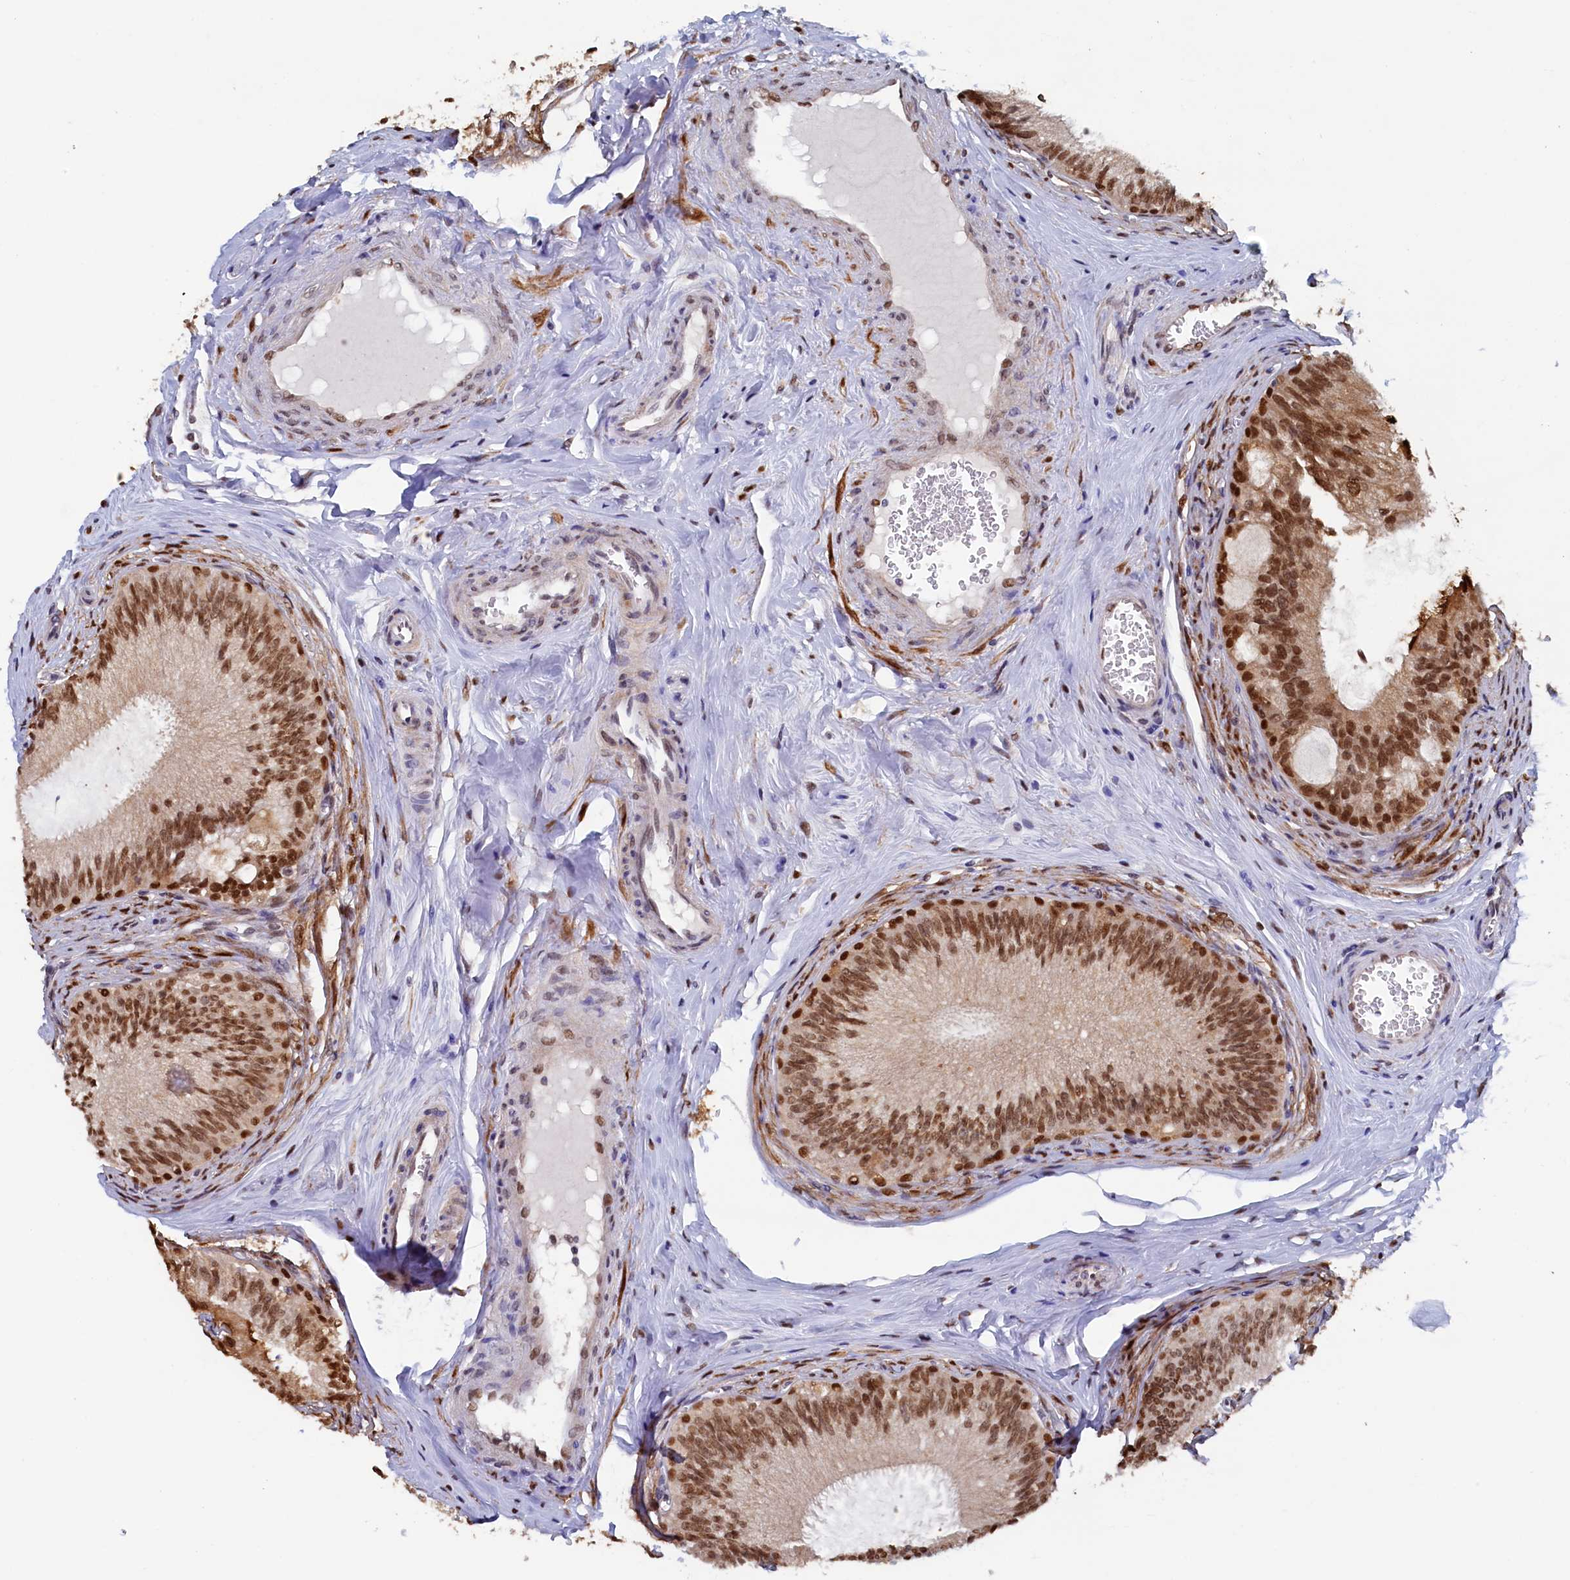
{"staining": {"intensity": "strong", "quantity": ">75%", "location": "cytoplasmic/membranous,nuclear"}, "tissue": "epididymis", "cell_type": "Glandular cells", "image_type": "normal", "snomed": [{"axis": "morphology", "description": "Normal tissue, NOS"}, {"axis": "topography", "description": "Epididymis"}], "caption": "Protein staining by immunohistochemistry exhibits strong cytoplasmic/membranous,nuclear expression in approximately >75% of glandular cells in normal epididymis. (IHC, brightfield microscopy, high magnification).", "gene": "AHCY", "patient": {"sex": "male", "age": 46}}